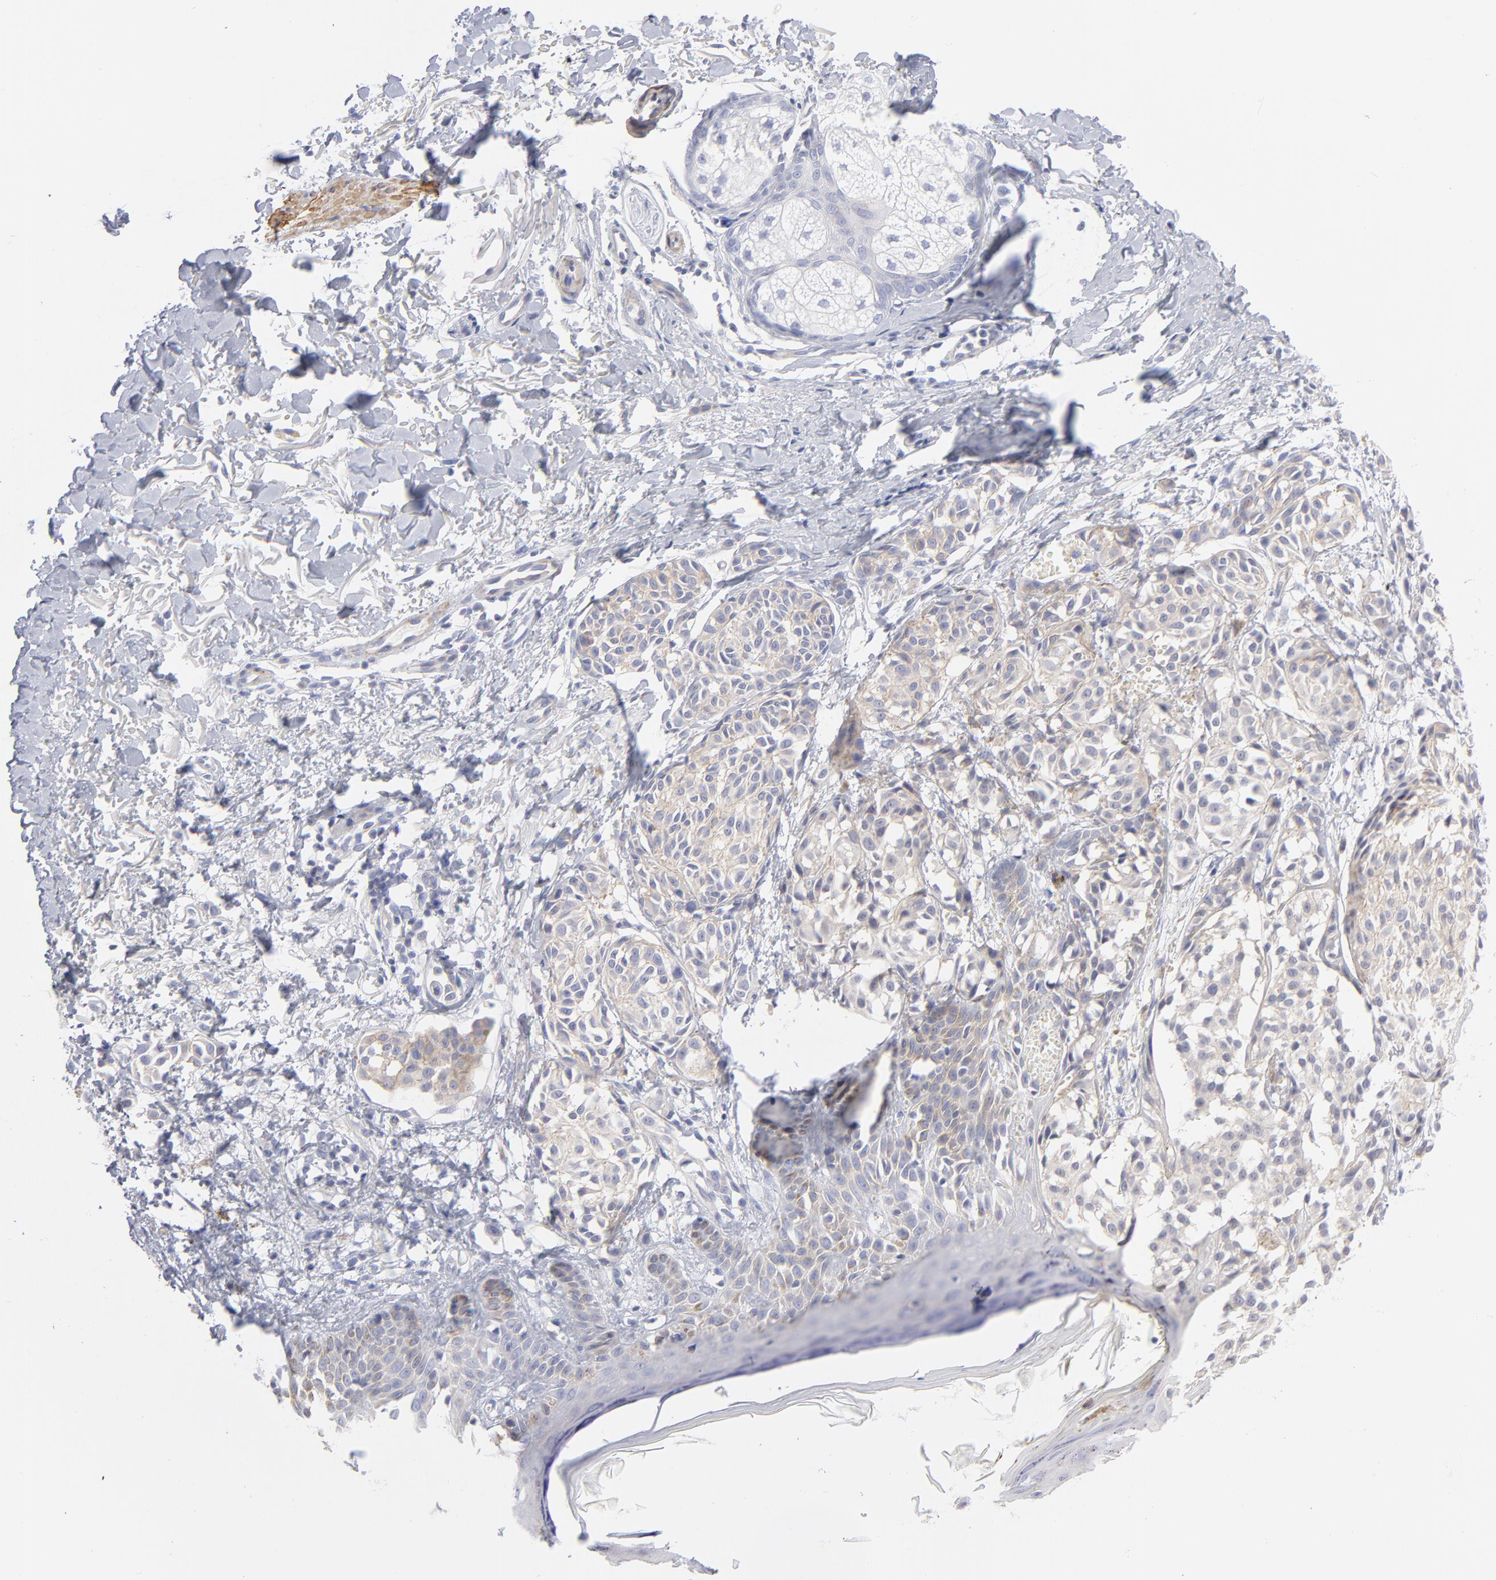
{"staining": {"intensity": "weak", "quantity": ">75%", "location": "cytoplasmic/membranous"}, "tissue": "melanoma", "cell_type": "Tumor cells", "image_type": "cancer", "snomed": [{"axis": "morphology", "description": "Malignant melanoma, NOS"}, {"axis": "topography", "description": "Skin"}], "caption": "Tumor cells show weak cytoplasmic/membranous positivity in about >75% of cells in melanoma.", "gene": "ACTA2", "patient": {"sex": "male", "age": 76}}